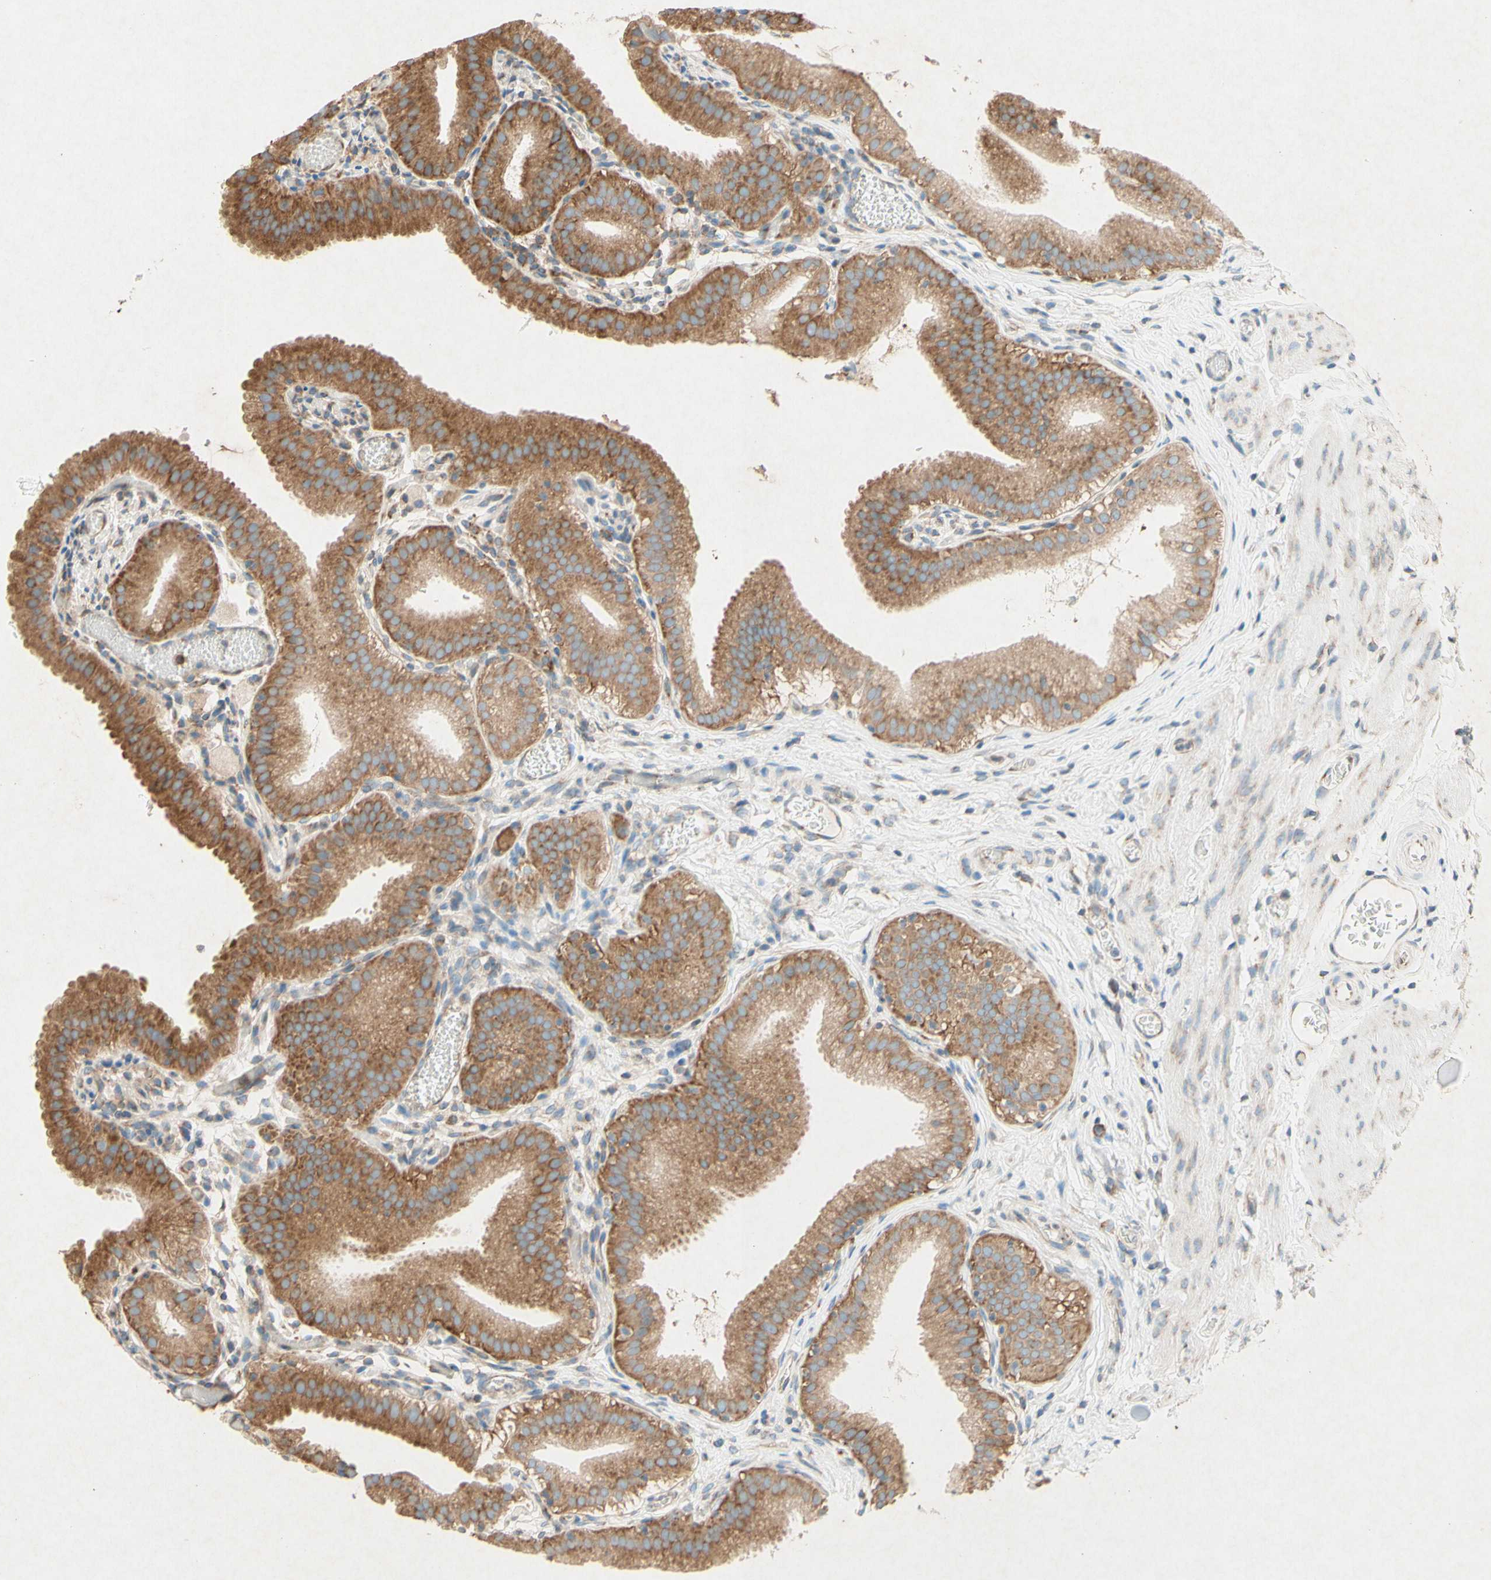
{"staining": {"intensity": "moderate", "quantity": ">75%", "location": "cytoplasmic/membranous"}, "tissue": "gallbladder", "cell_type": "Glandular cells", "image_type": "normal", "snomed": [{"axis": "morphology", "description": "Normal tissue, NOS"}, {"axis": "topography", "description": "Gallbladder"}], "caption": "The photomicrograph exhibits immunohistochemical staining of normal gallbladder. There is moderate cytoplasmic/membranous positivity is appreciated in about >75% of glandular cells. (DAB IHC with brightfield microscopy, high magnification).", "gene": "PABPC1", "patient": {"sex": "male", "age": 54}}